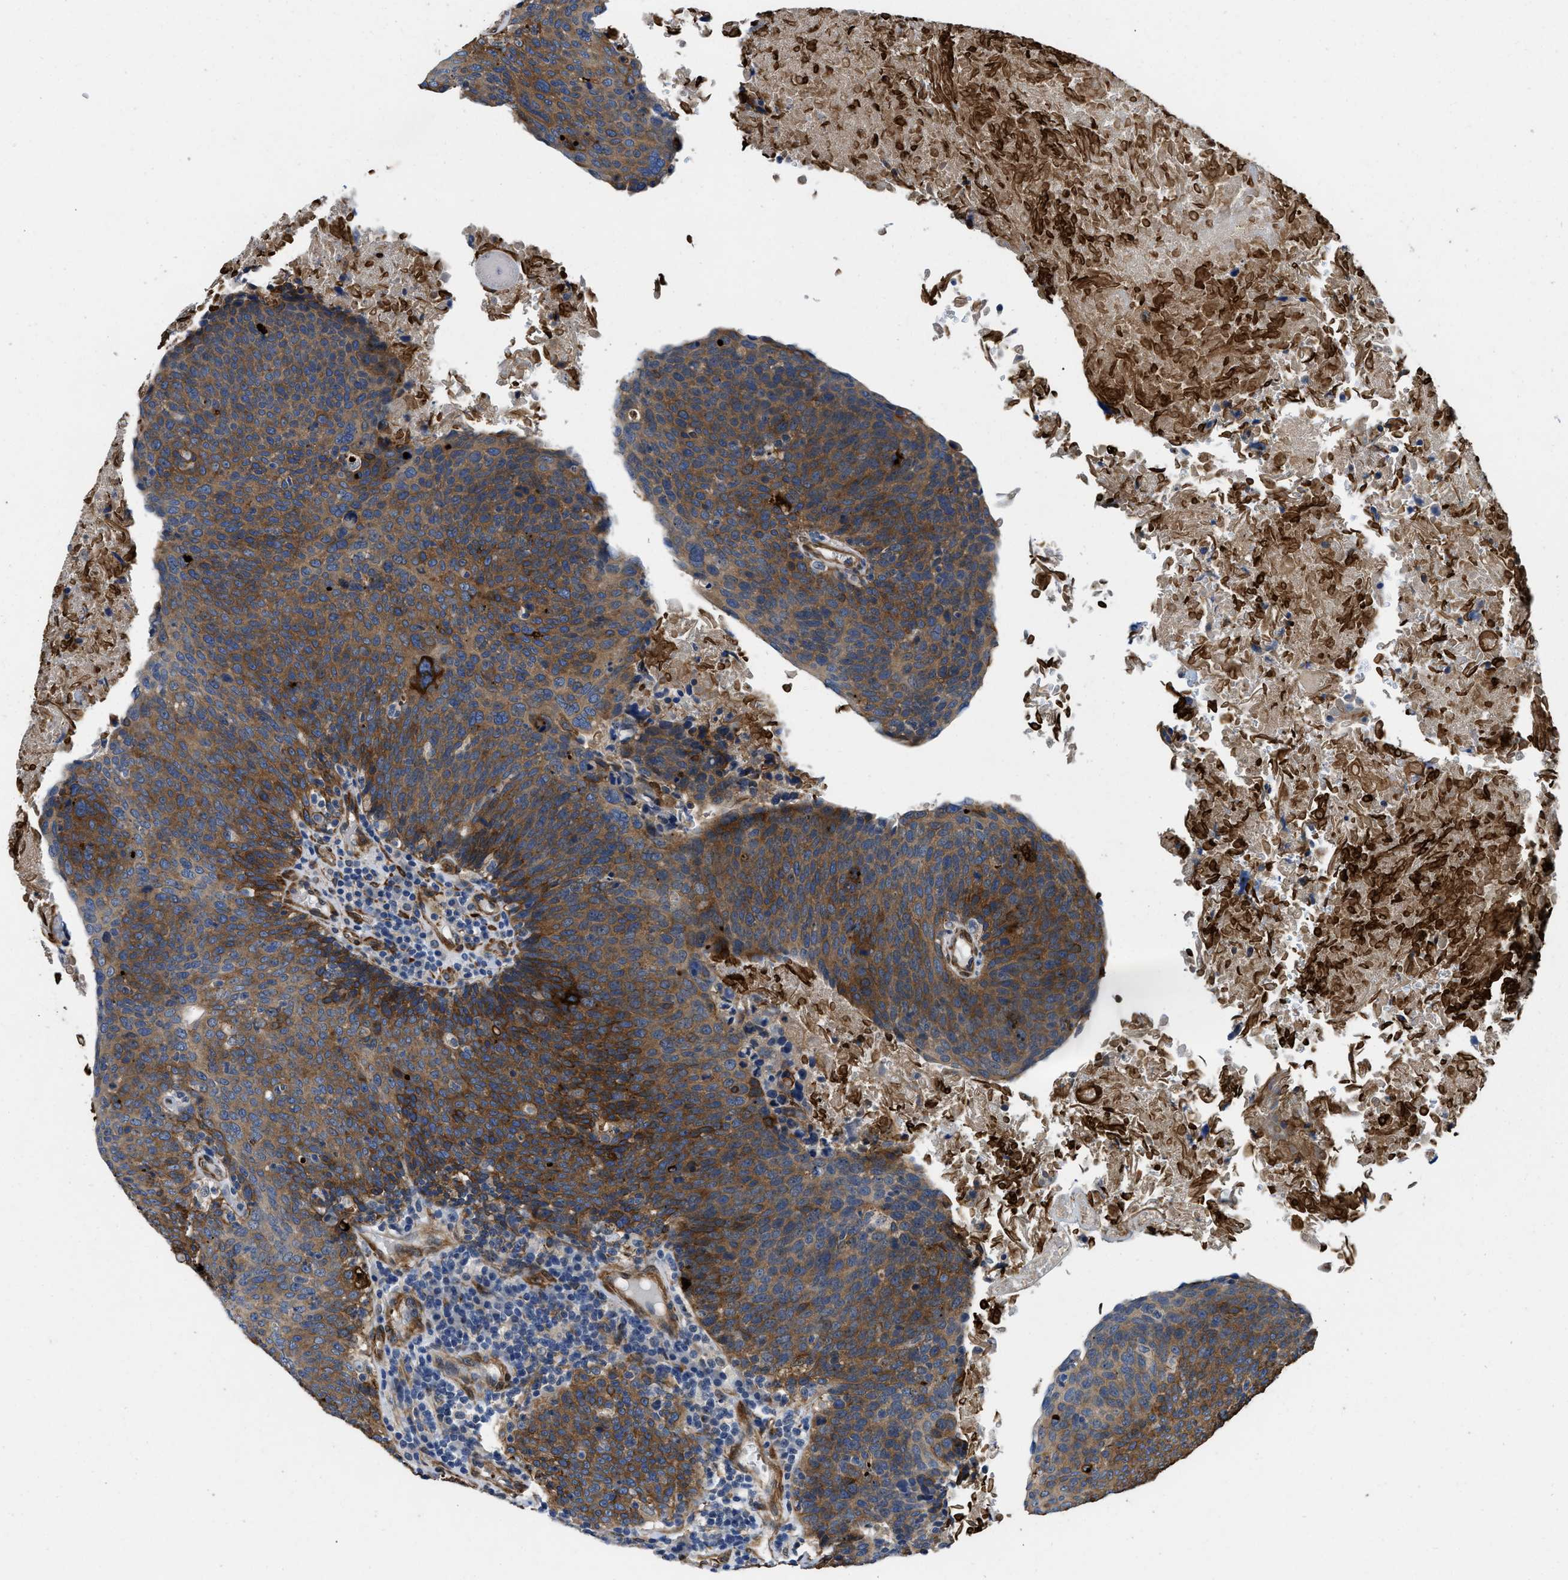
{"staining": {"intensity": "moderate", "quantity": ">75%", "location": "cytoplasmic/membranous"}, "tissue": "head and neck cancer", "cell_type": "Tumor cells", "image_type": "cancer", "snomed": [{"axis": "morphology", "description": "Squamous cell carcinoma, NOS"}, {"axis": "morphology", "description": "Squamous cell carcinoma, metastatic, NOS"}, {"axis": "topography", "description": "Lymph node"}, {"axis": "topography", "description": "Head-Neck"}], "caption": "The immunohistochemical stain shows moderate cytoplasmic/membranous positivity in tumor cells of head and neck cancer (metastatic squamous cell carcinoma) tissue.", "gene": "RAPH1", "patient": {"sex": "male", "age": 62}}